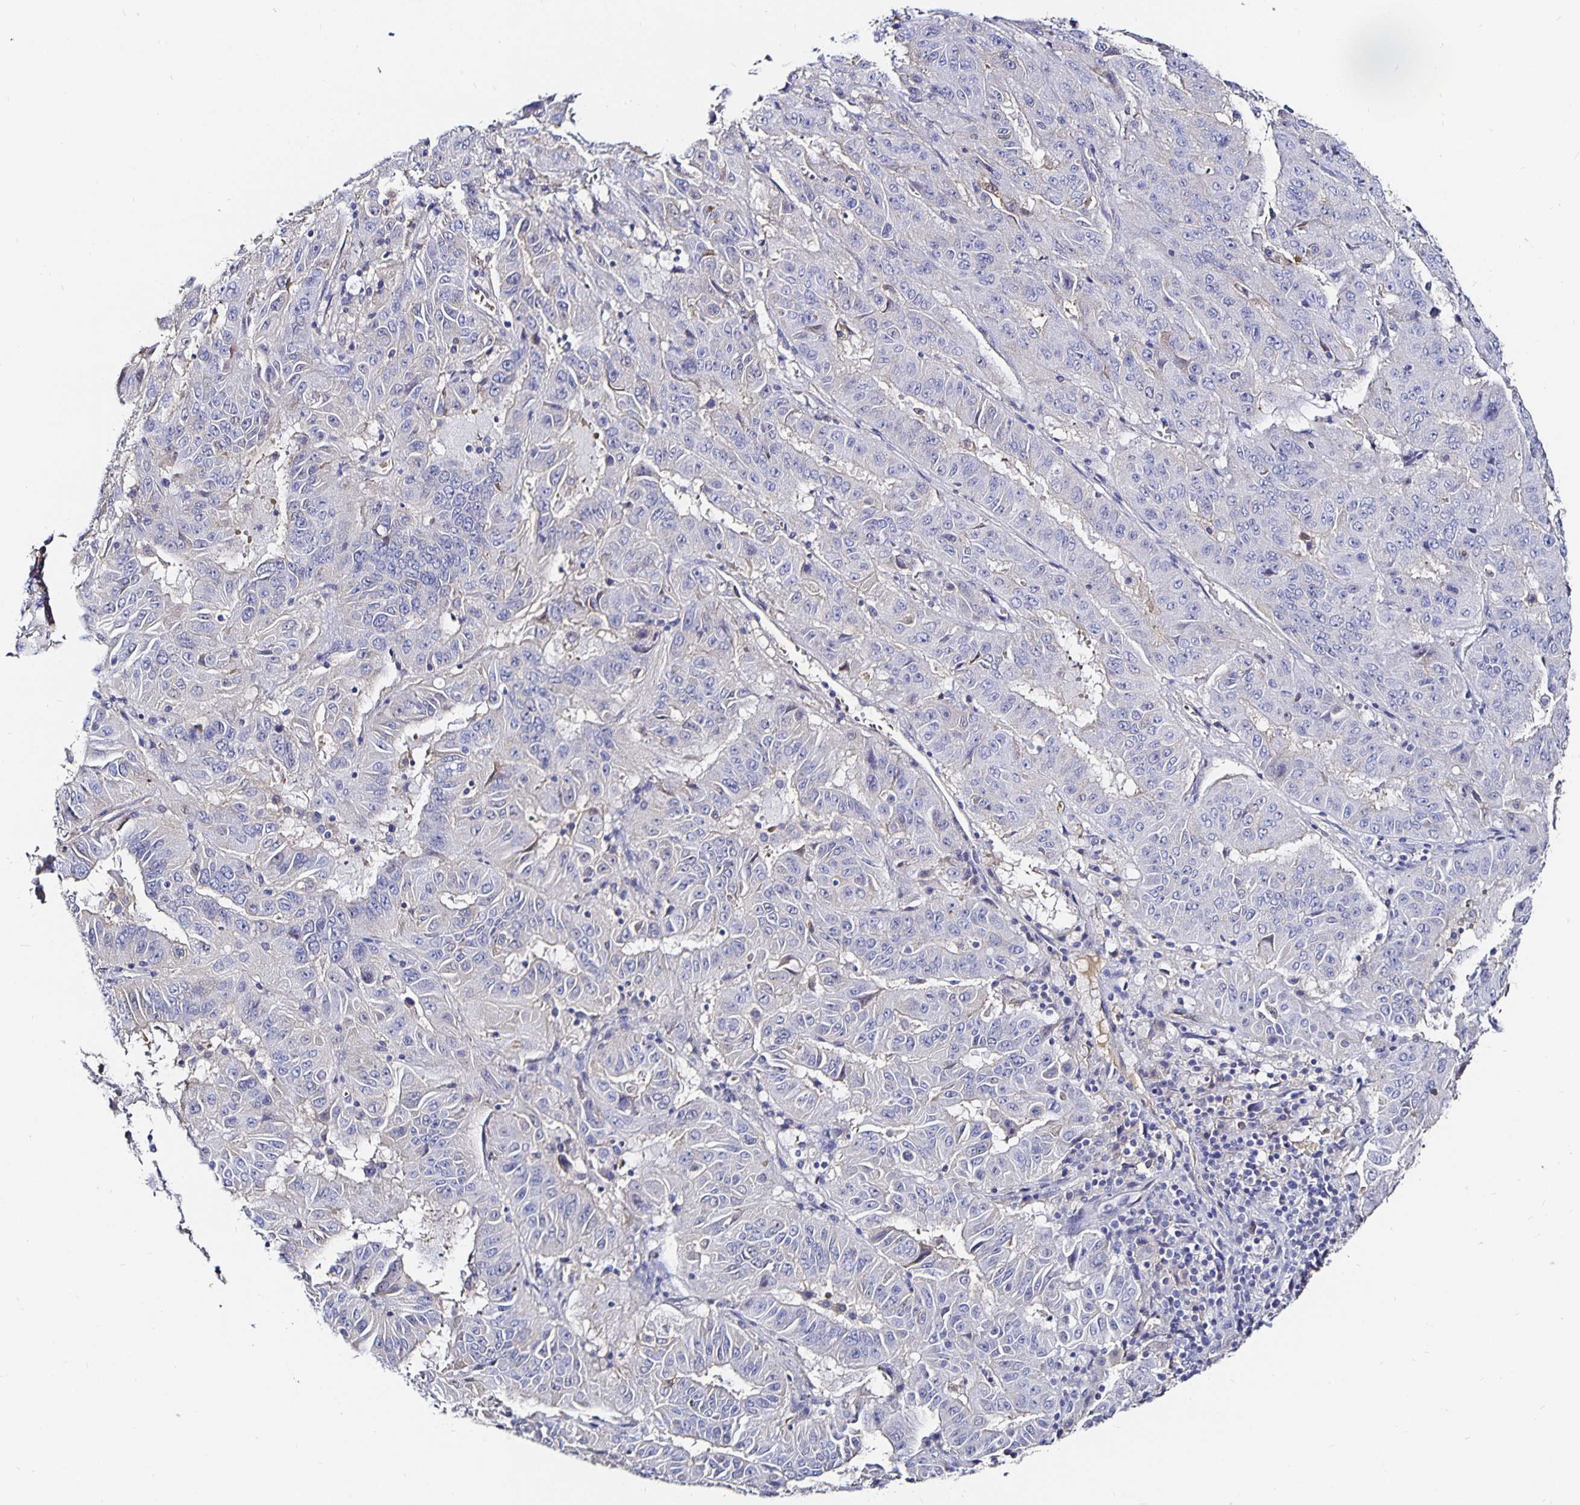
{"staining": {"intensity": "negative", "quantity": "none", "location": "none"}, "tissue": "pancreatic cancer", "cell_type": "Tumor cells", "image_type": "cancer", "snomed": [{"axis": "morphology", "description": "Adenocarcinoma, NOS"}, {"axis": "topography", "description": "Pancreas"}], "caption": "Adenocarcinoma (pancreatic) was stained to show a protein in brown. There is no significant expression in tumor cells.", "gene": "TTR", "patient": {"sex": "male", "age": 63}}